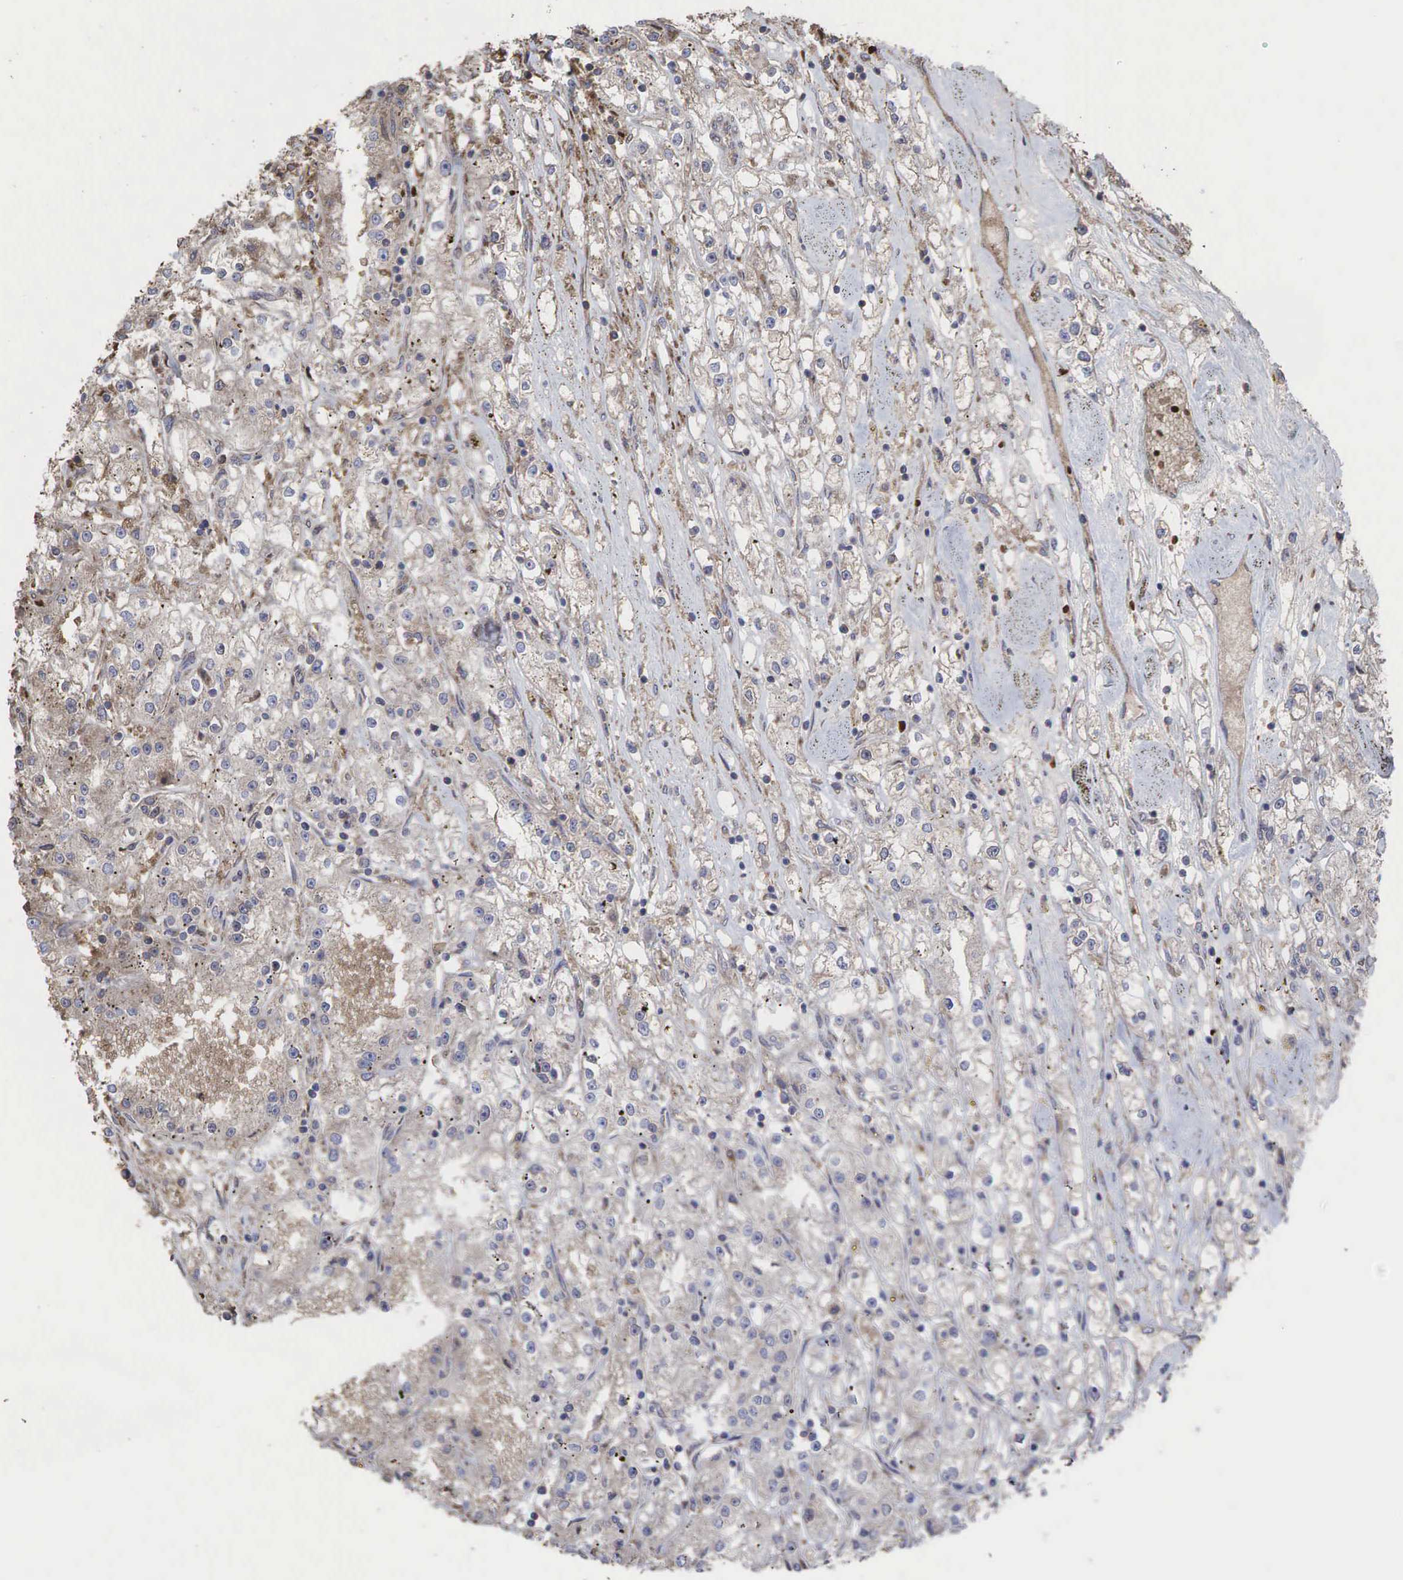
{"staining": {"intensity": "weak", "quantity": ">75%", "location": "cytoplasmic/membranous"}, "tissue": "renal cancer", "cell_type": "Tumor cells", "image_type": "cancer", "snomed": [{"axis": "morphology", "description": "Adenocarcinoma, NOS"}, {"axis": "topography", "description": "Kidney"}], "caption": "A brown stain shows weak cytoplasmic/membranous staining of a protein in renal adenocarcinoma tumor cells.", "gene": "PABPC5", "patient": {"sex": "male", "age": 56}}